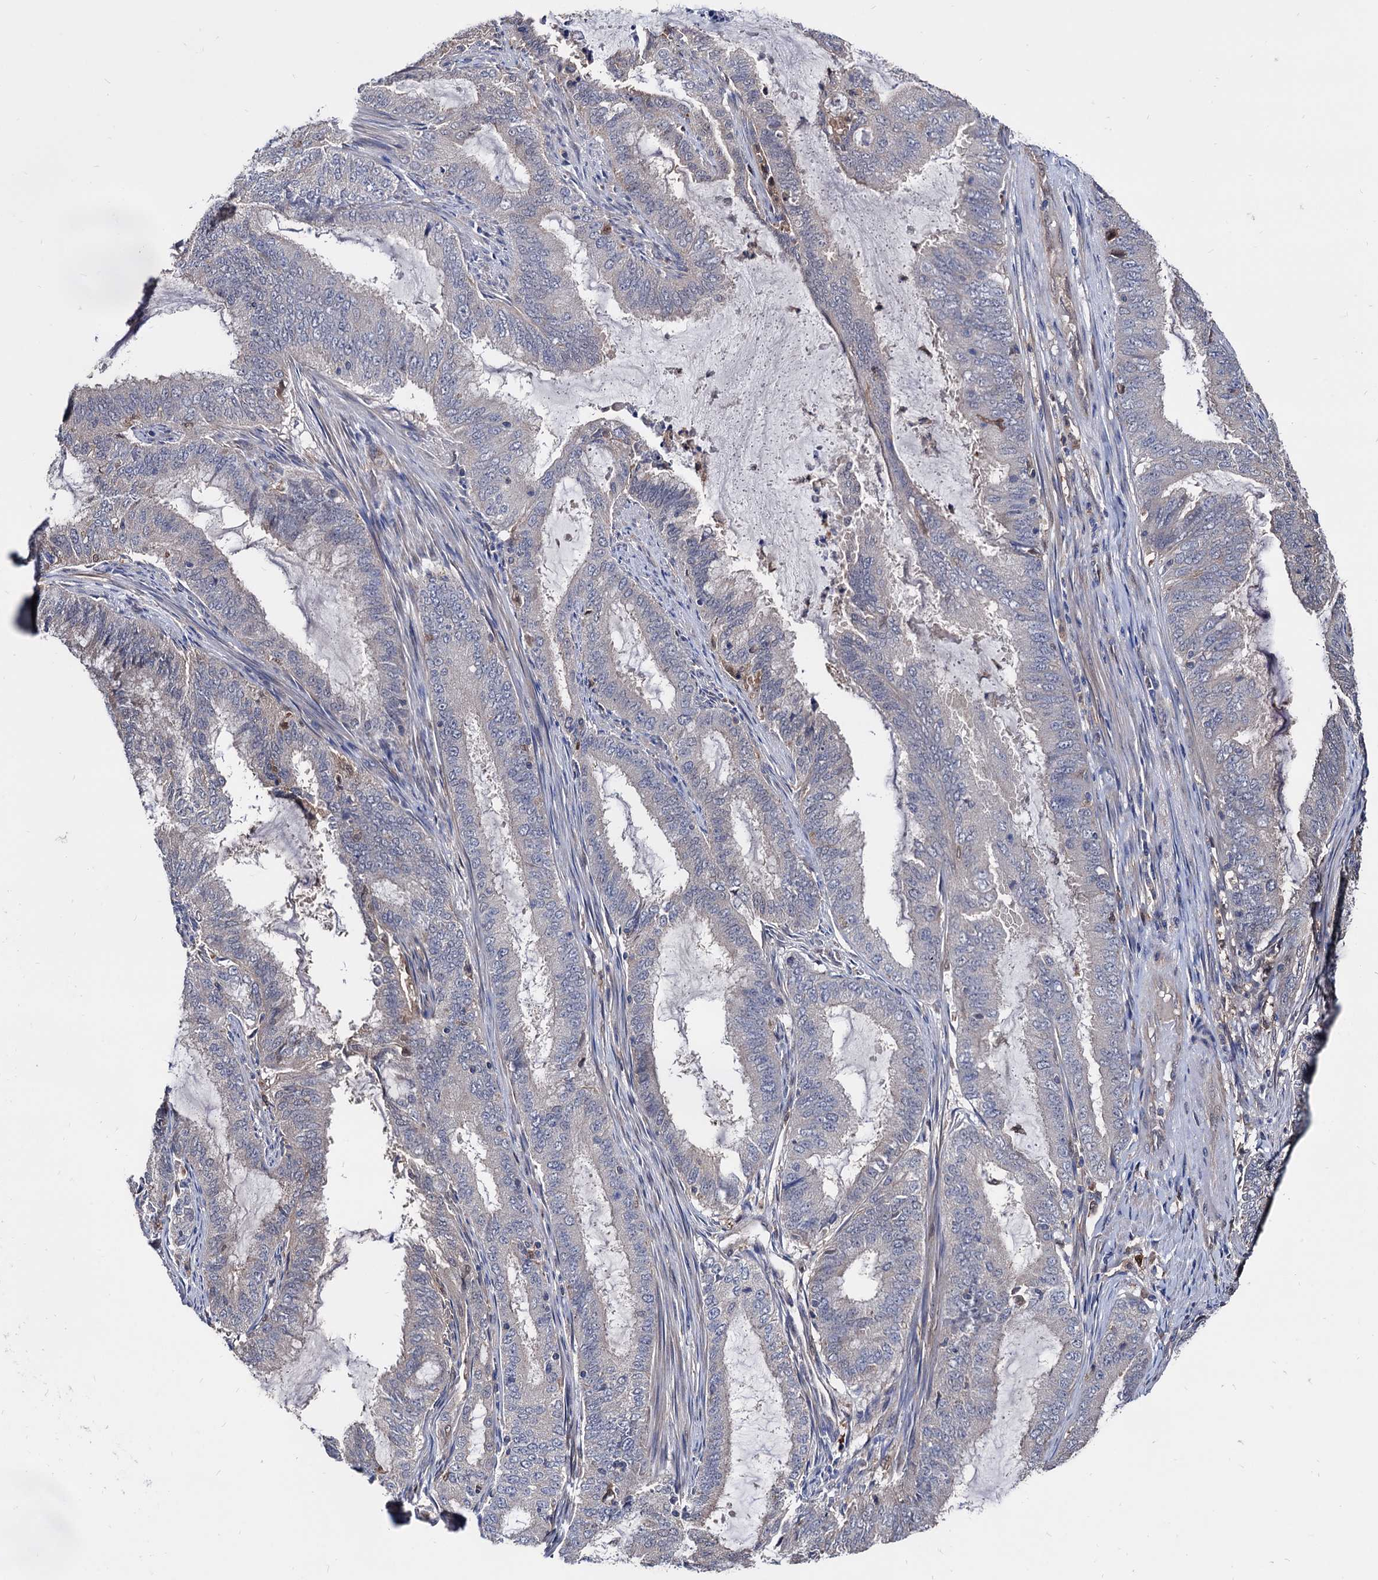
{"staining": {"intensity": "negative", "quantity": "none", "location": "none"}, "tissue": "endometrial cancer", "cell_type": "Tumor cells", "image_type": "cancer", "snomed": [{"axis": "morphology", "description": "Adenocarcinoma, NOS"}, {"axis": "topography", "description": "Endometrium"}], "caption": "Immunohistochemistry (IHC) of endometrial cancer shows no positivity in tumor cells.", "gene": "CPPED1", "patient": {"sex": "female", "age": 51}}